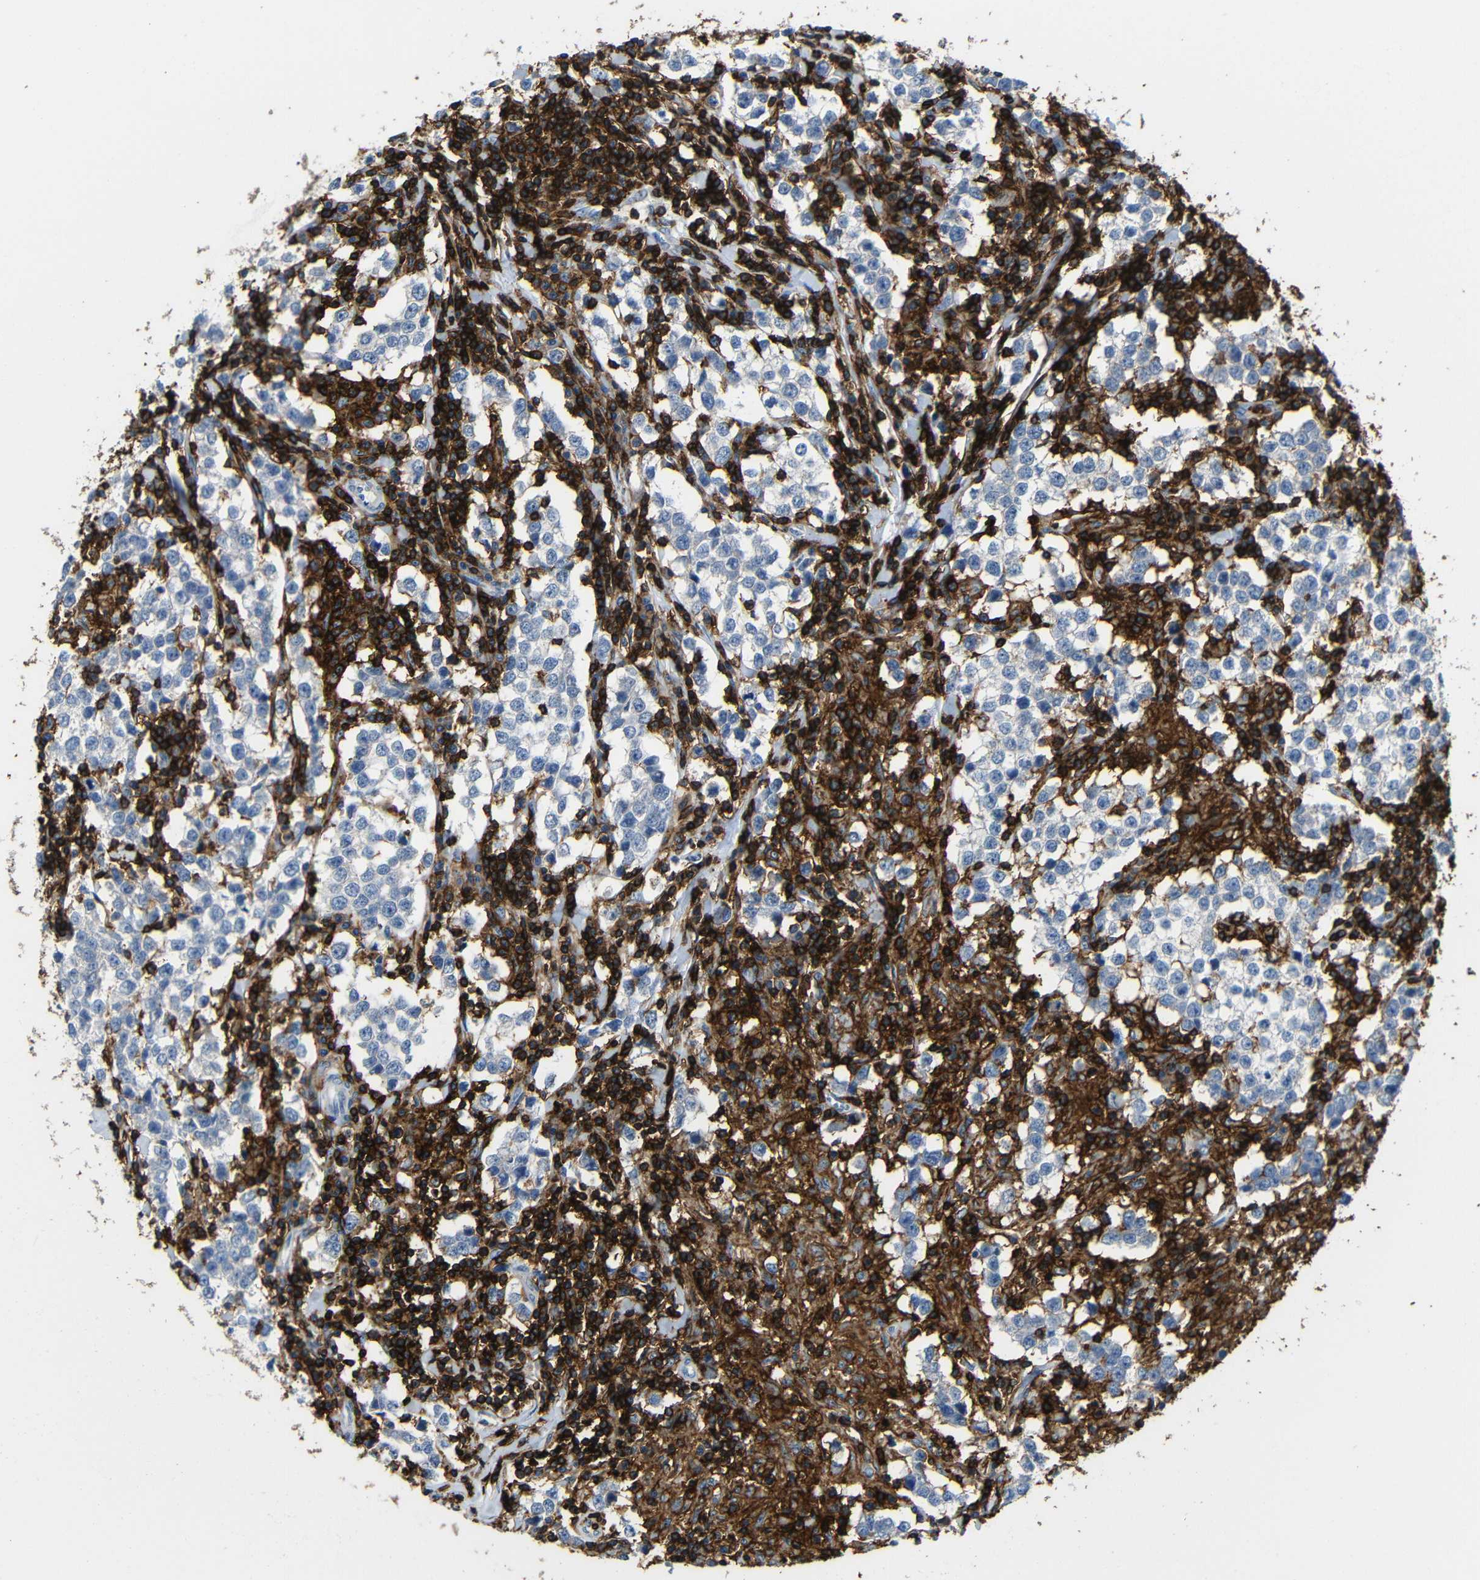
{"staining": {"intensity": "negative", "quantity": "none", "location": "none"}, "tissue": "testis cancer", "cell_type": "Tumor cells", "image_type": "cancer", "snomed": [{"axis": "morphology", "description": "Seminoma, NOS"}, {"axis": "morphology", "description": "Carcinoma, Embryonal, NOS"}, {"axis": "topography", "description": "Testis"}], "caption": "A micrograph of human testis cancer (embryonal carcinoma) is negative for staining in tumor cells.", "gene": "P2RY12", "patient": {"sex": "male", "age": 36}}